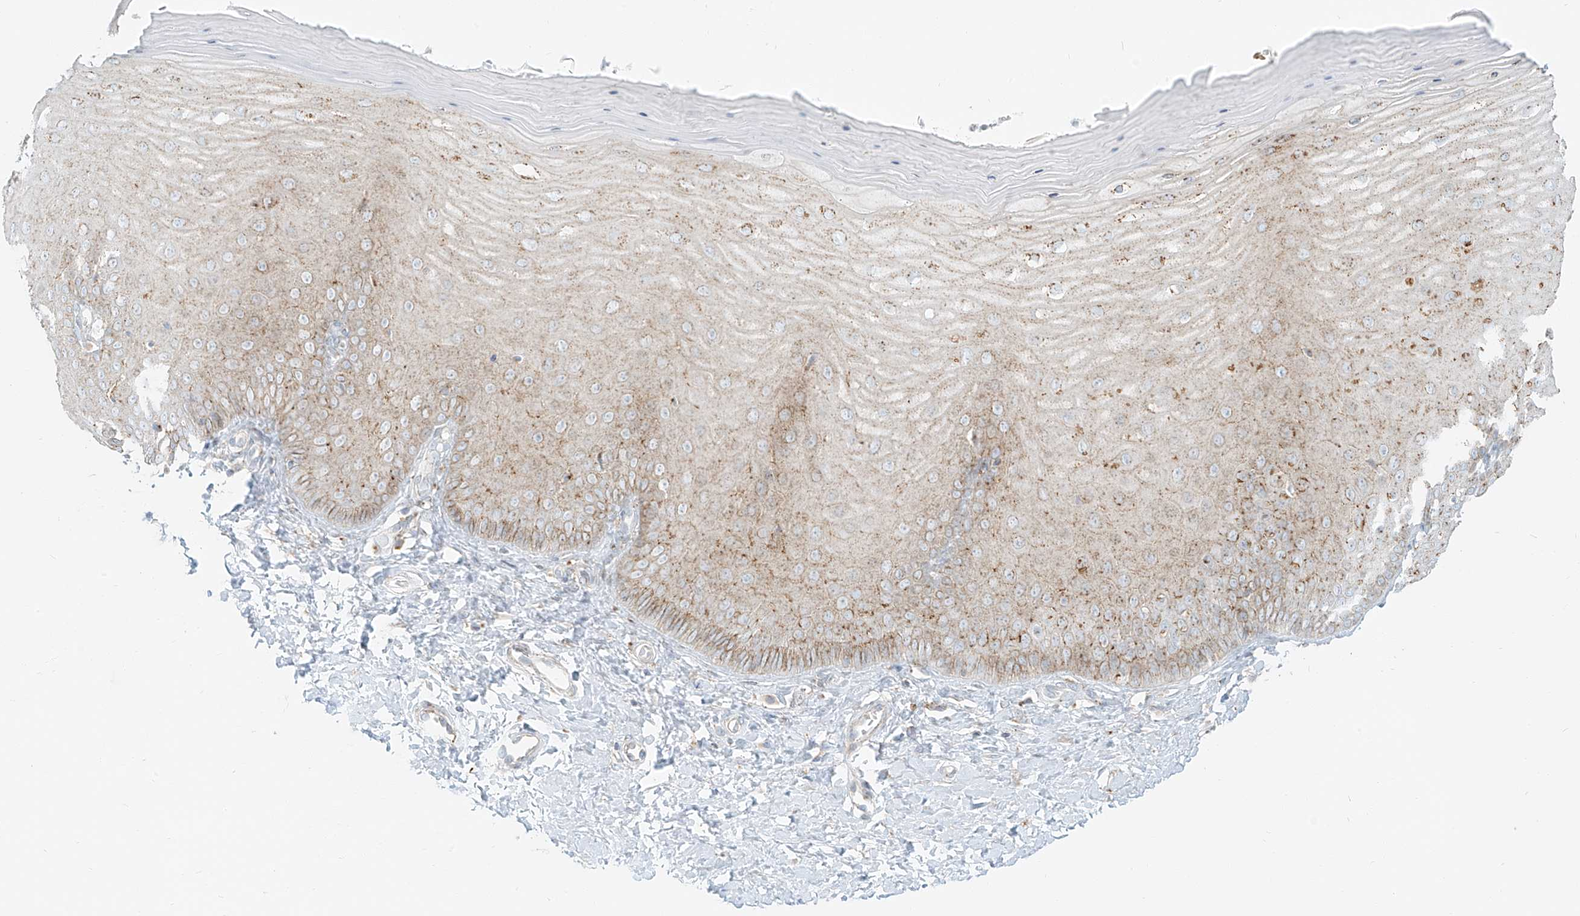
{"staining": {"intensity": "moderate", "quantity": ">75%", "location": "cytoplasmic/membranous"}, "tissue": "cervix", "cell_type": "Glandular cells", "image_type": "normal", "snomed": [{"axis": "morphology", "description": "Normal tissue, NOS"}, {"axis": "topography", "description": "Cervix"}], "caption": "DAB (3,3'-diaminobenzidine) immunohistochemical staining of unremarkable human cervix demonstrates moderate cytoplasmic/membranous protein expression in approximately >75% of glandular cells. The staining is performed using DAB (3,3'-diaminobenzidine) brown chromogen to label protein expression. The nuclei are counter-stained blue using hematoxylin.", "gene": "SLC35F6", "patient": {"sex": "female", "age": 55}}